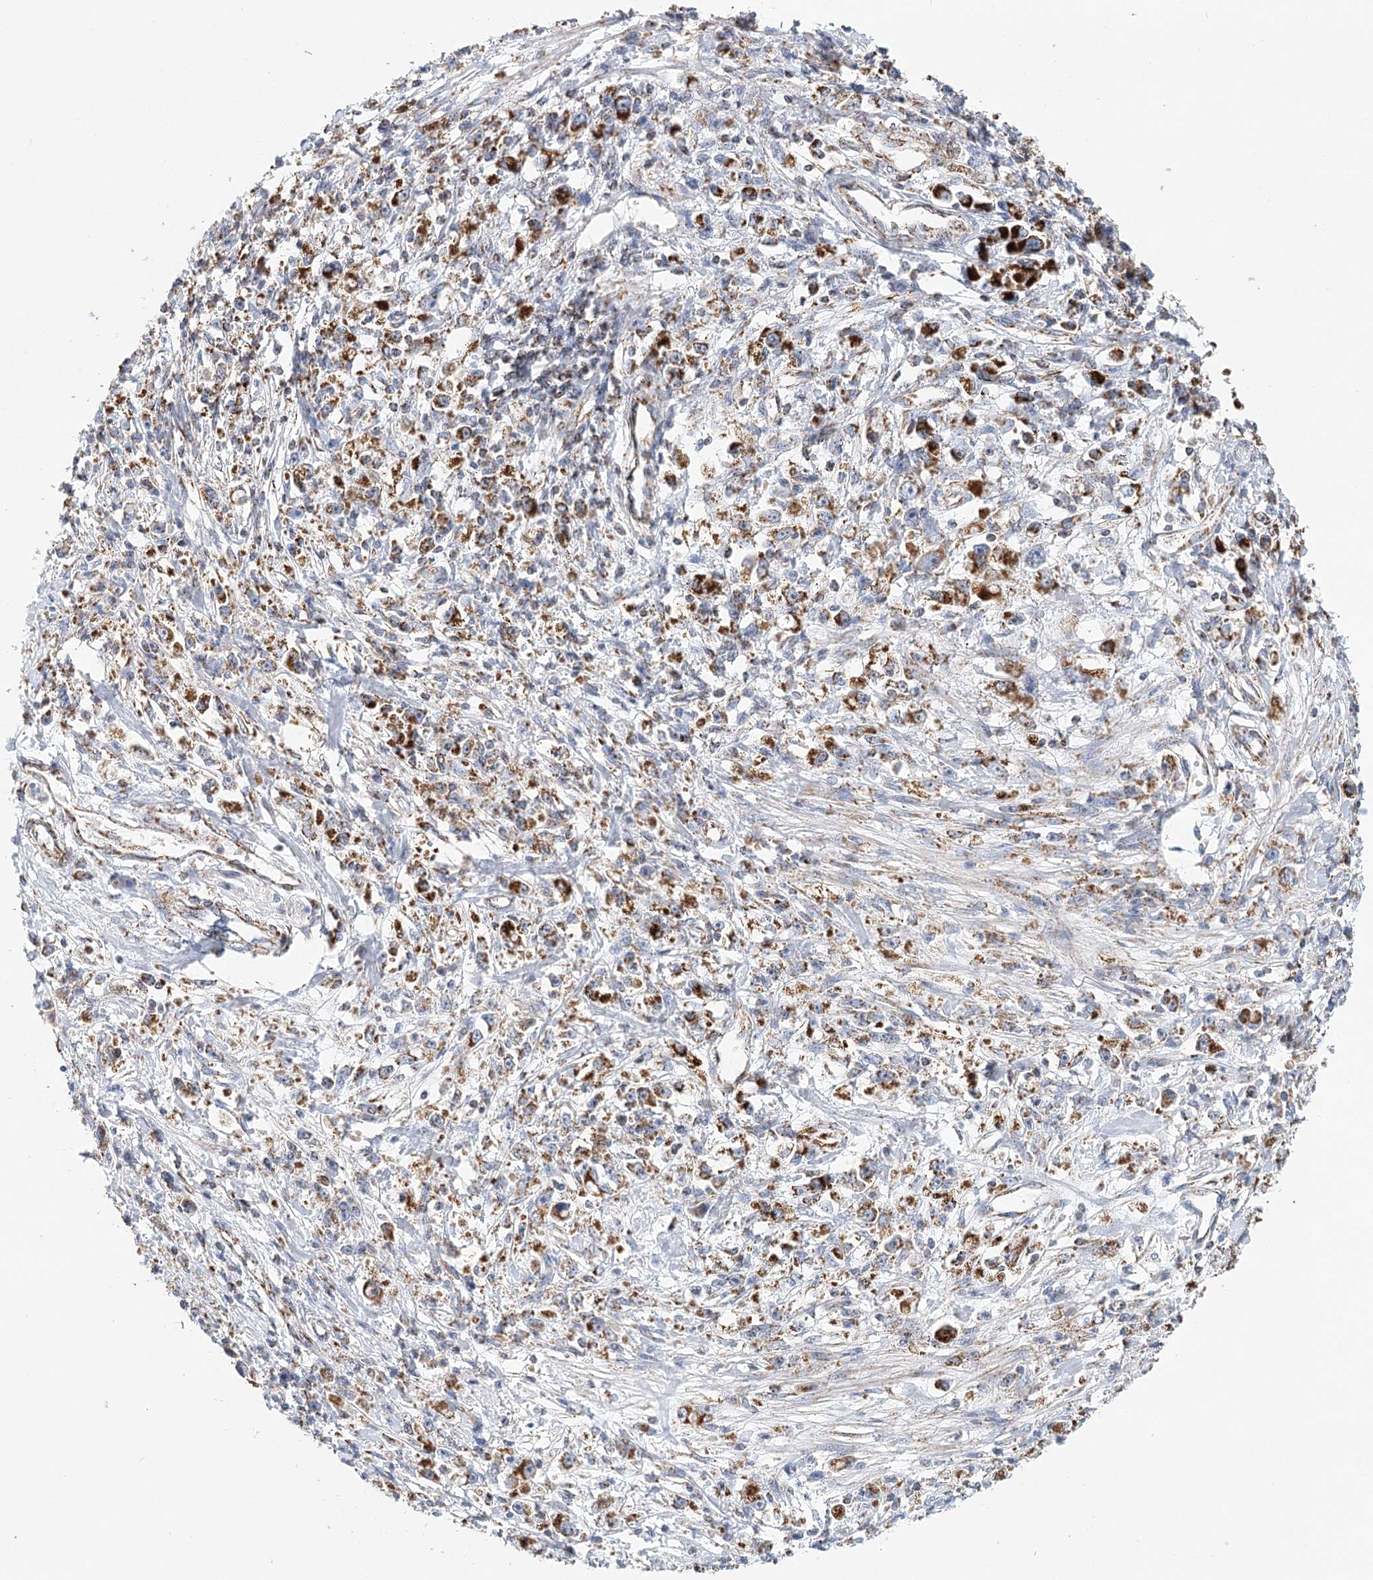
{"staining": {"intensity": "strong", "quantity": "25%-75%", "location": "cytoplasmic/membranous"}, "tissue": "stomach cancer", "cell_type": "Tumor cells", "image_type": "cancer", "snomed": [{"axis": "morphology", "description": "Adenocarcinoma, NOS"}, {"axis": "topography", "description": "Stomach"}], "caption": "Immunohistochemical staining of human adenocarcinoma (stomach) exhibits high levels of strong cytoplasmic/membranous positivity in approximately 25%-75% of tumor cells.", "gene": "LSS", "patient": {"sex": "female", "age": 59}}